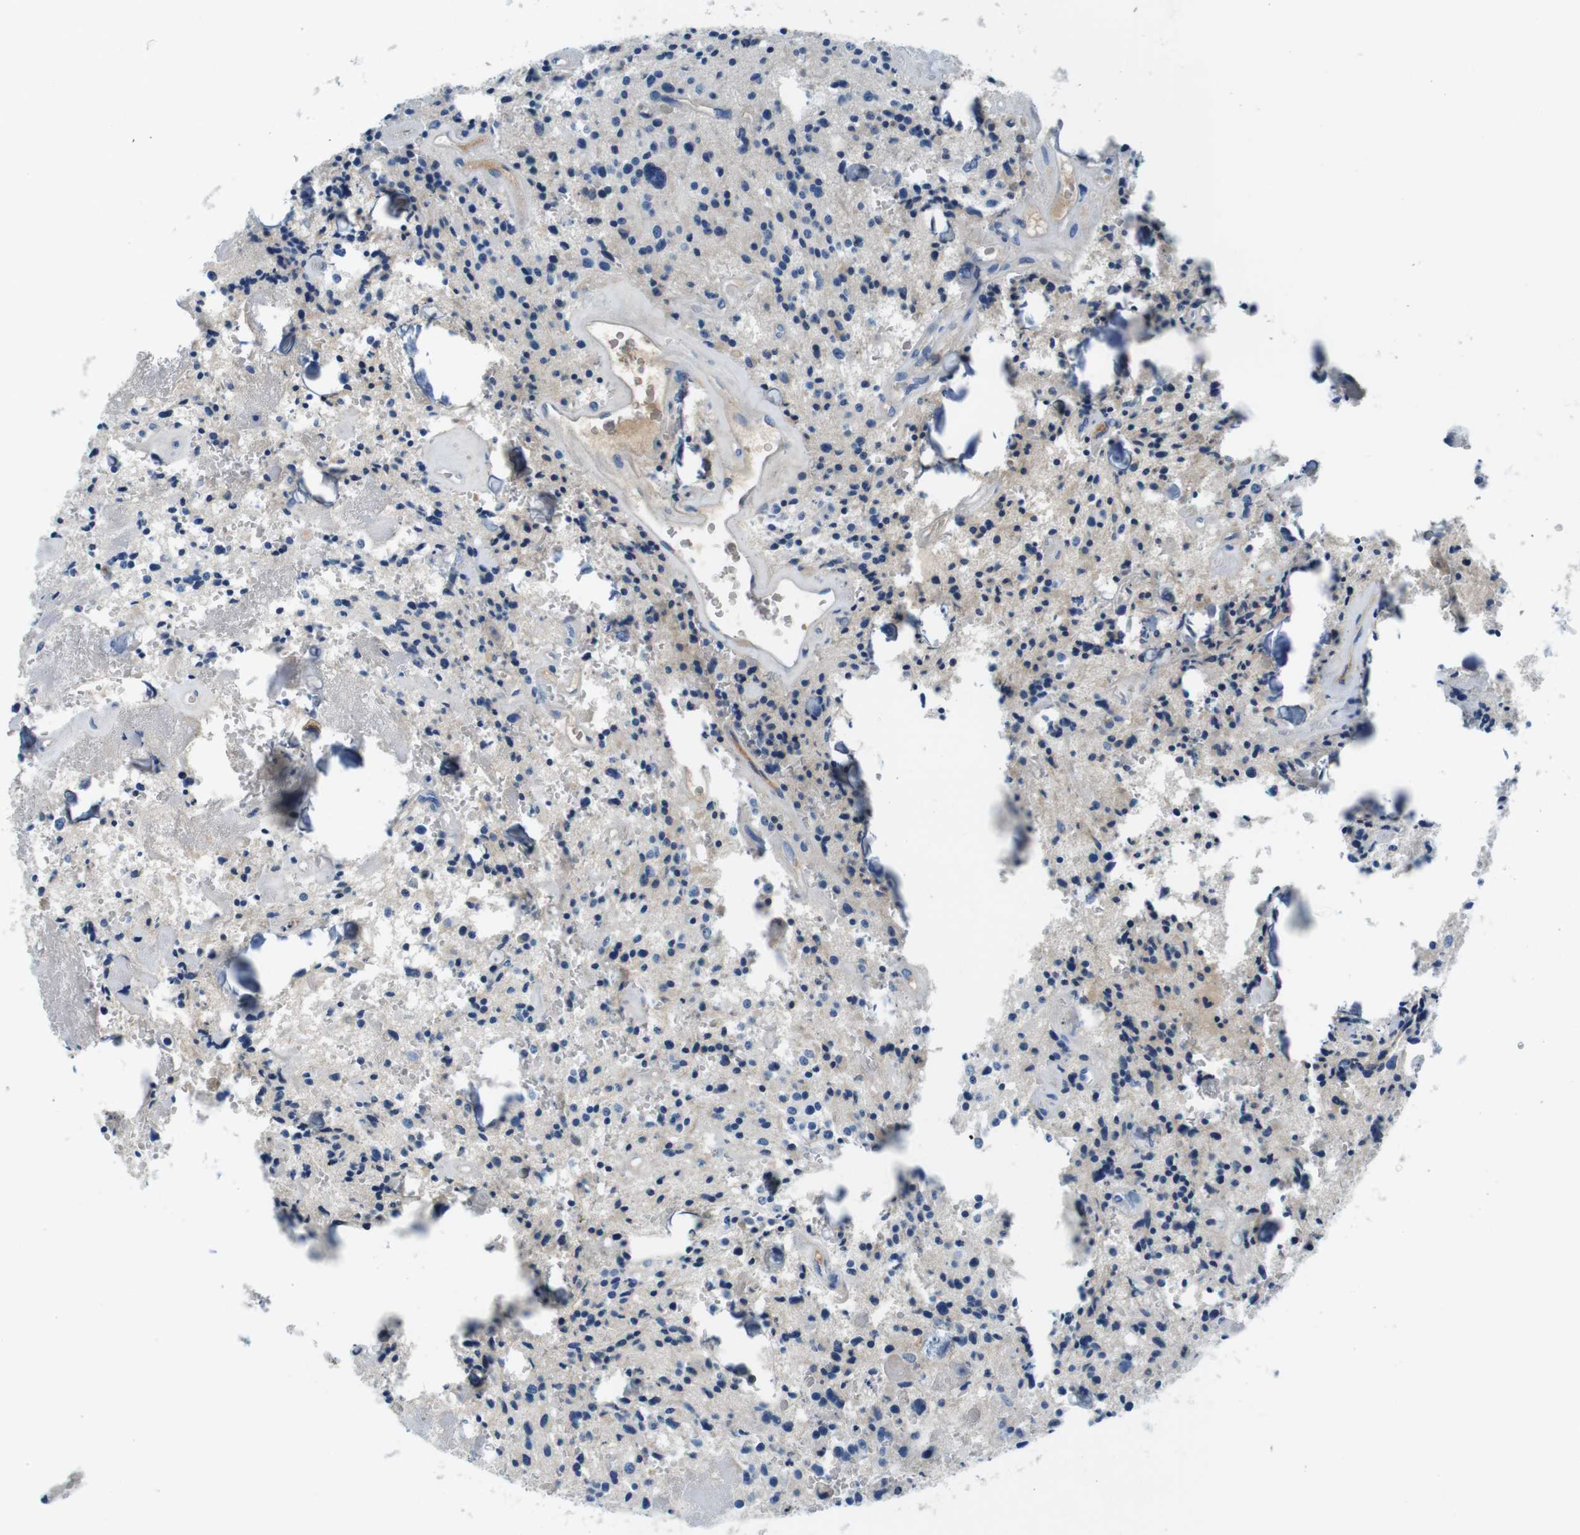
{"staining": {"intensity": "negative", "quantity": "none", "location": "none"}, "tissue": "glioma", "cell_type": "Tumor cells", "image_type": "cancer", "snomed": [{"axis": "morphology", "description": "Glioma, malignant, Low grade"}, {"axis": "topography", "description": "Brain"}], "caption": "An immunohistochemistry (IHC) micrograph of low-grade glioma (malignant) is shown. There is no staining in tumor cells of low-grade glioma (malignant).", "gene": "IGHD", "patient": {"sex": "male", "age": 58}}